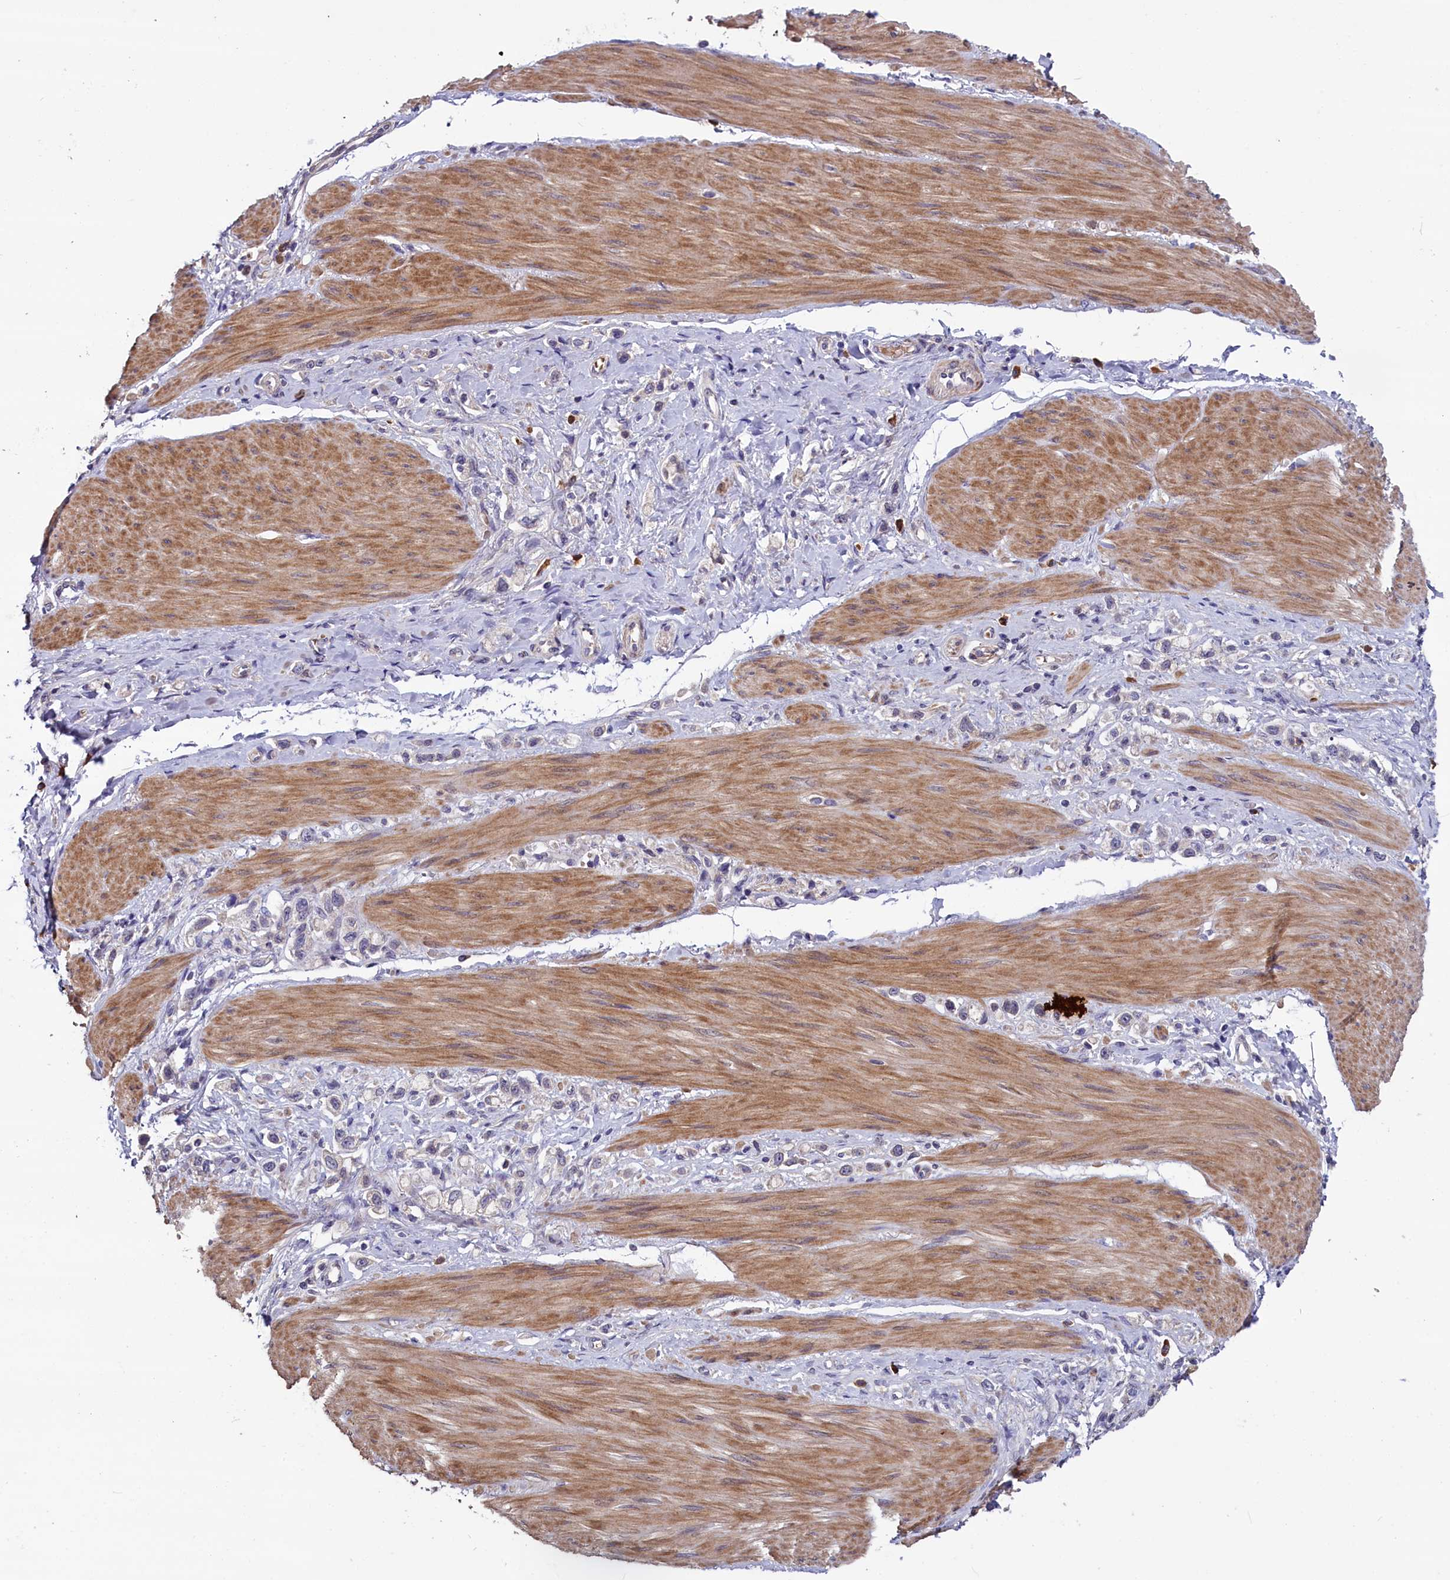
{"staining": {"intensity": "negative", "quantity": "none", "location": "none"}, "tissue": "stomach cancer", "cell_type": "Tumor cells", "image_type": "cancer", "snomed": [{"axis": "morphology", "description": "Adenocarcinoma, NOS"}, {"axis": "topography", "description": "Stomach"}], "caption": "The histopathology image demonstrates no significant positivity in tumor cells of stomach adenocarcinoma. Brightfield microscopy of immunohistochemistry stained with DAB (brown) and hematoxylin (blue), captured at high magnification.", "gene": "SLC39A6", "patient": {"sex": "female", "age": 65}}